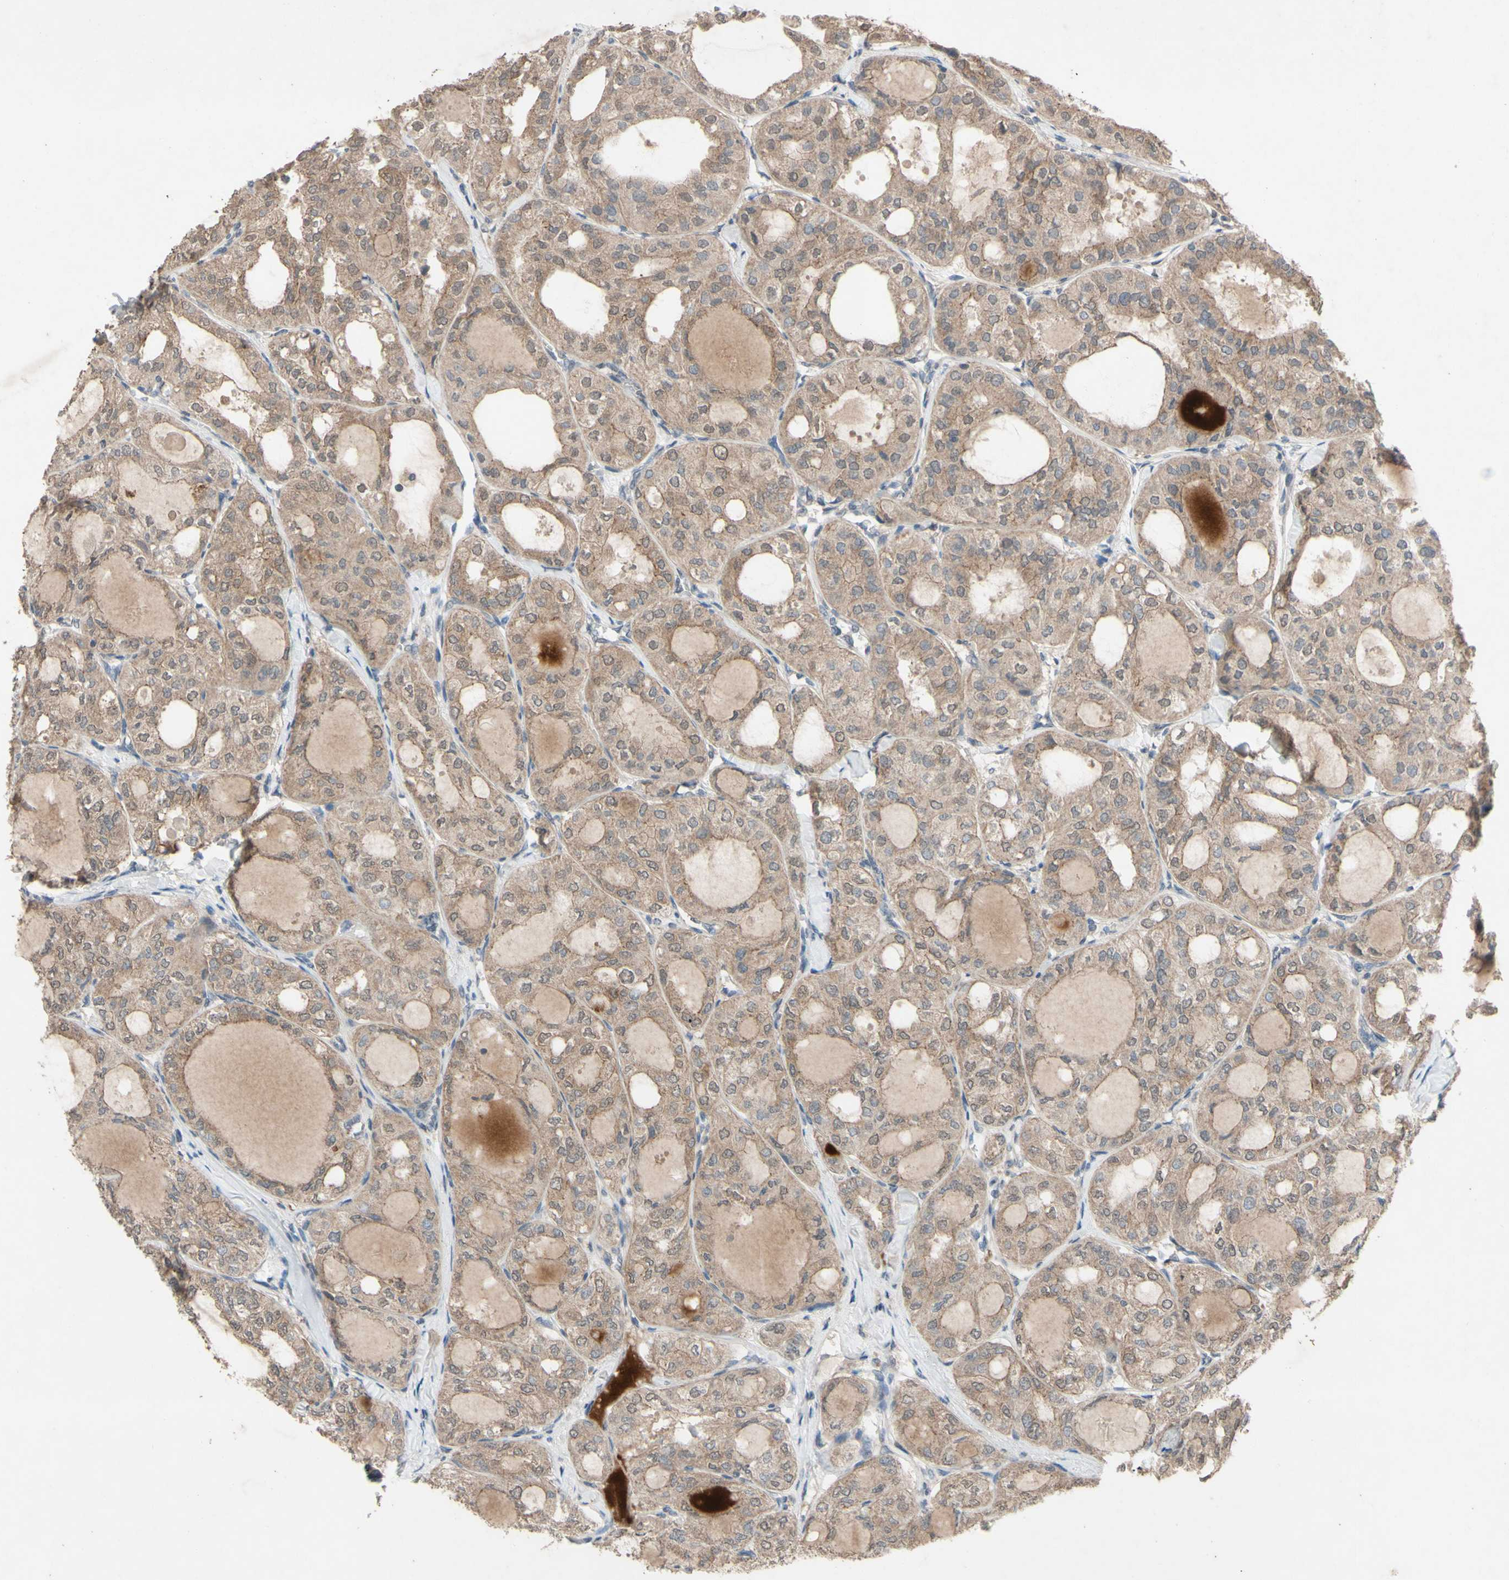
{"staining": {"intensity": "moderate", "quantity": ">75%", "location": "cytoplasmic/membranous"}, "tissue": "thyroid cancer", "cell_type": "Tumor cells", "image_type": "cancer", "snomed": [{"axis": "morphology", "description": "Follicular adenoma carcinoma, NOS"}, {"axis": "topography", "description": "Thyroid gland"}], "caption": "Protein analysis of thyroid follicular adenoma carcinoma tissue displays moderate cytoplasmic/membranous expression in approximately >75% of tumor cells. (Brightfield microscopy of DAB IHC at high magnification).", "gene": "CDCP1", "patient": {"sex": "male", "age": 75}}